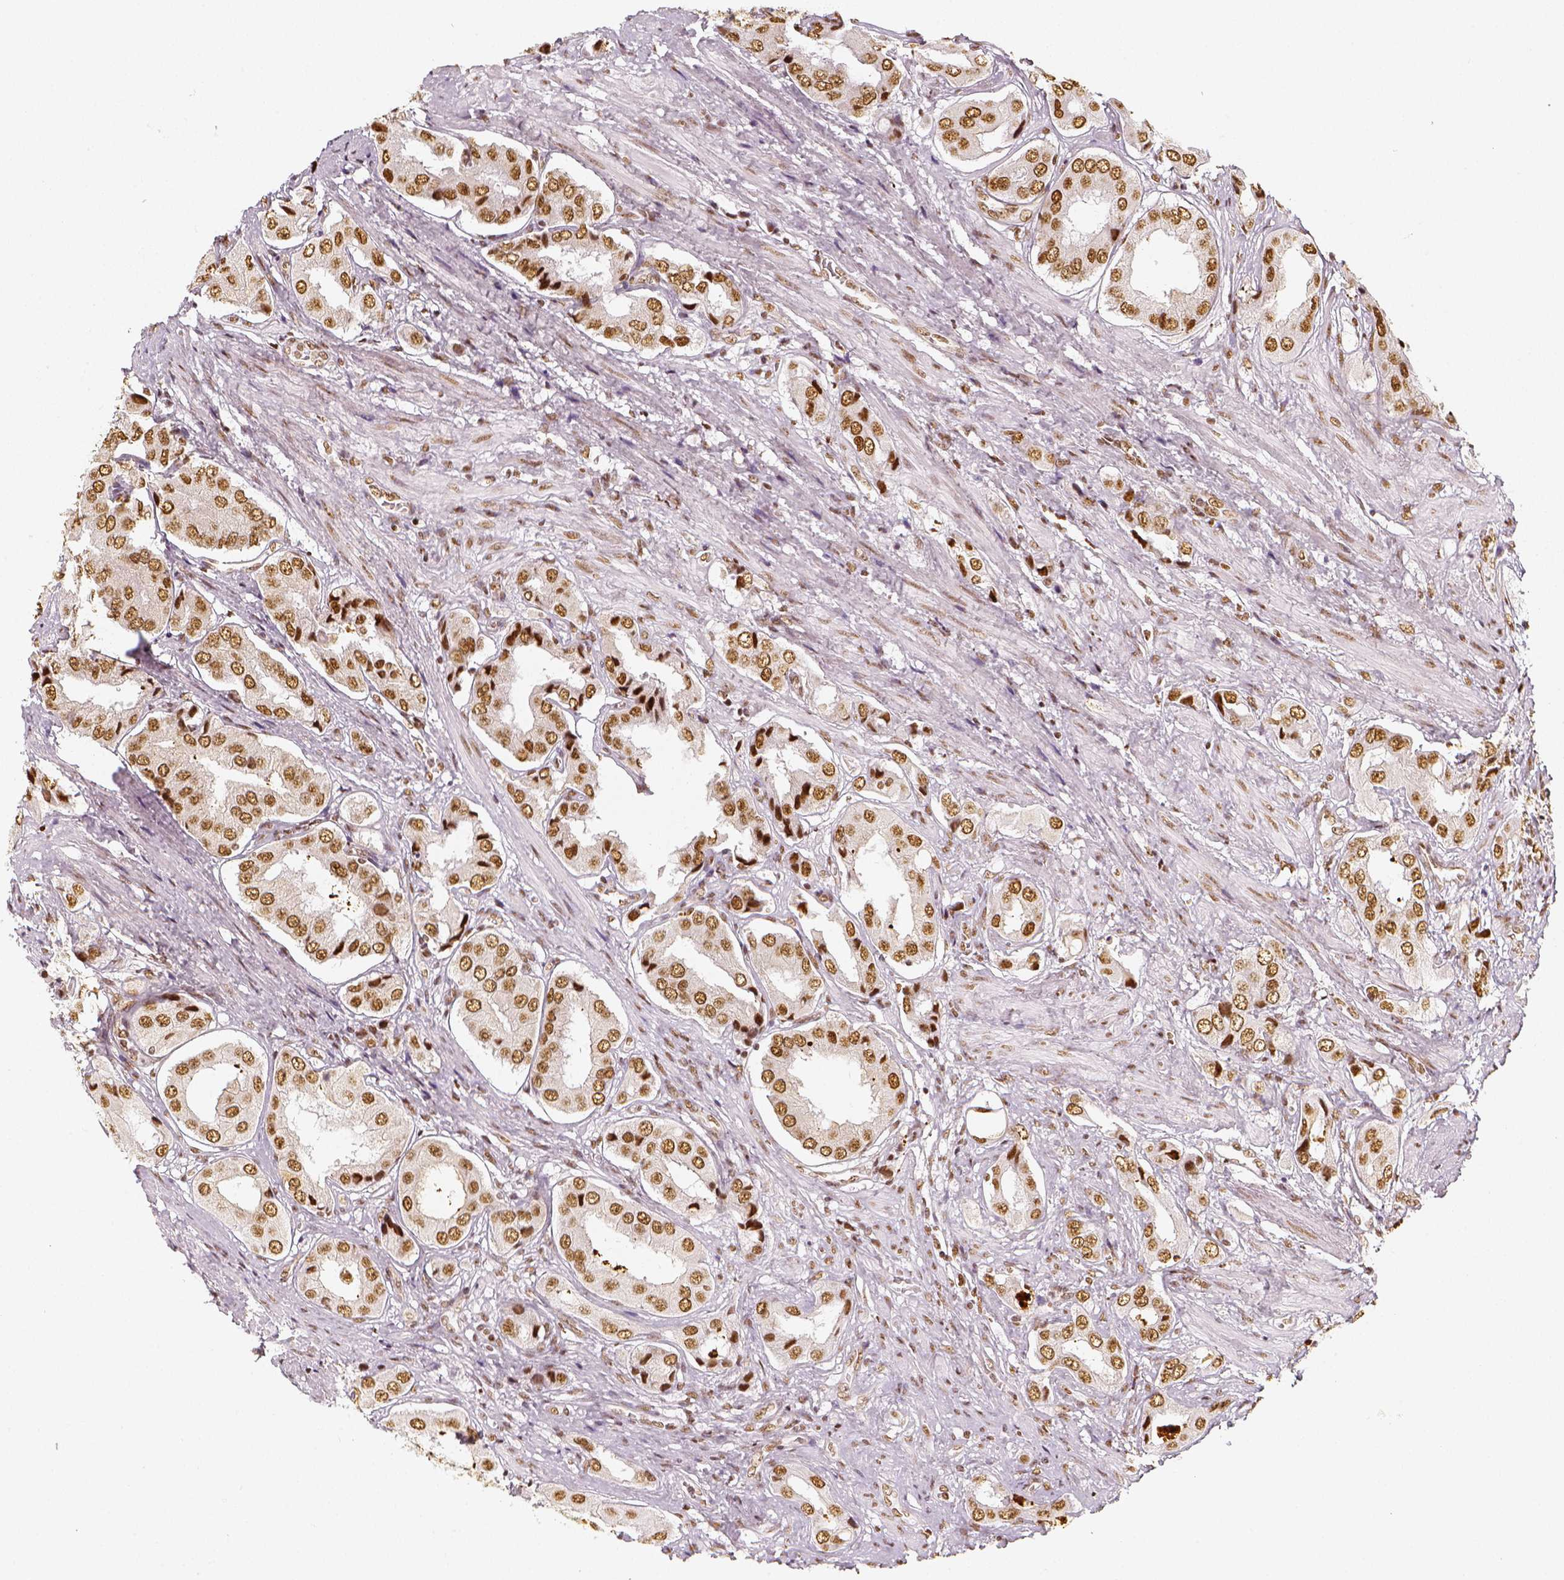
{"staining": {"intensity": "moderate", "quantity": ">75%", "location": "nuclear"}, "tissue": "prostate cancer", "cell_type": "Tumor cells", "image_type": "cancer", "snomed": [{"axis": "morphology", "description": "Adenocarcinoma, NOS"}, {"axis": "topography", "description": "Prostate"}], "caption": "Prostate cancer stained with a brown dye shows moderate nuclear positive expression in approximately >75% of tumor cells.", "gene": "KDM5B", "patient": {"sex": "male", "age": 63}}